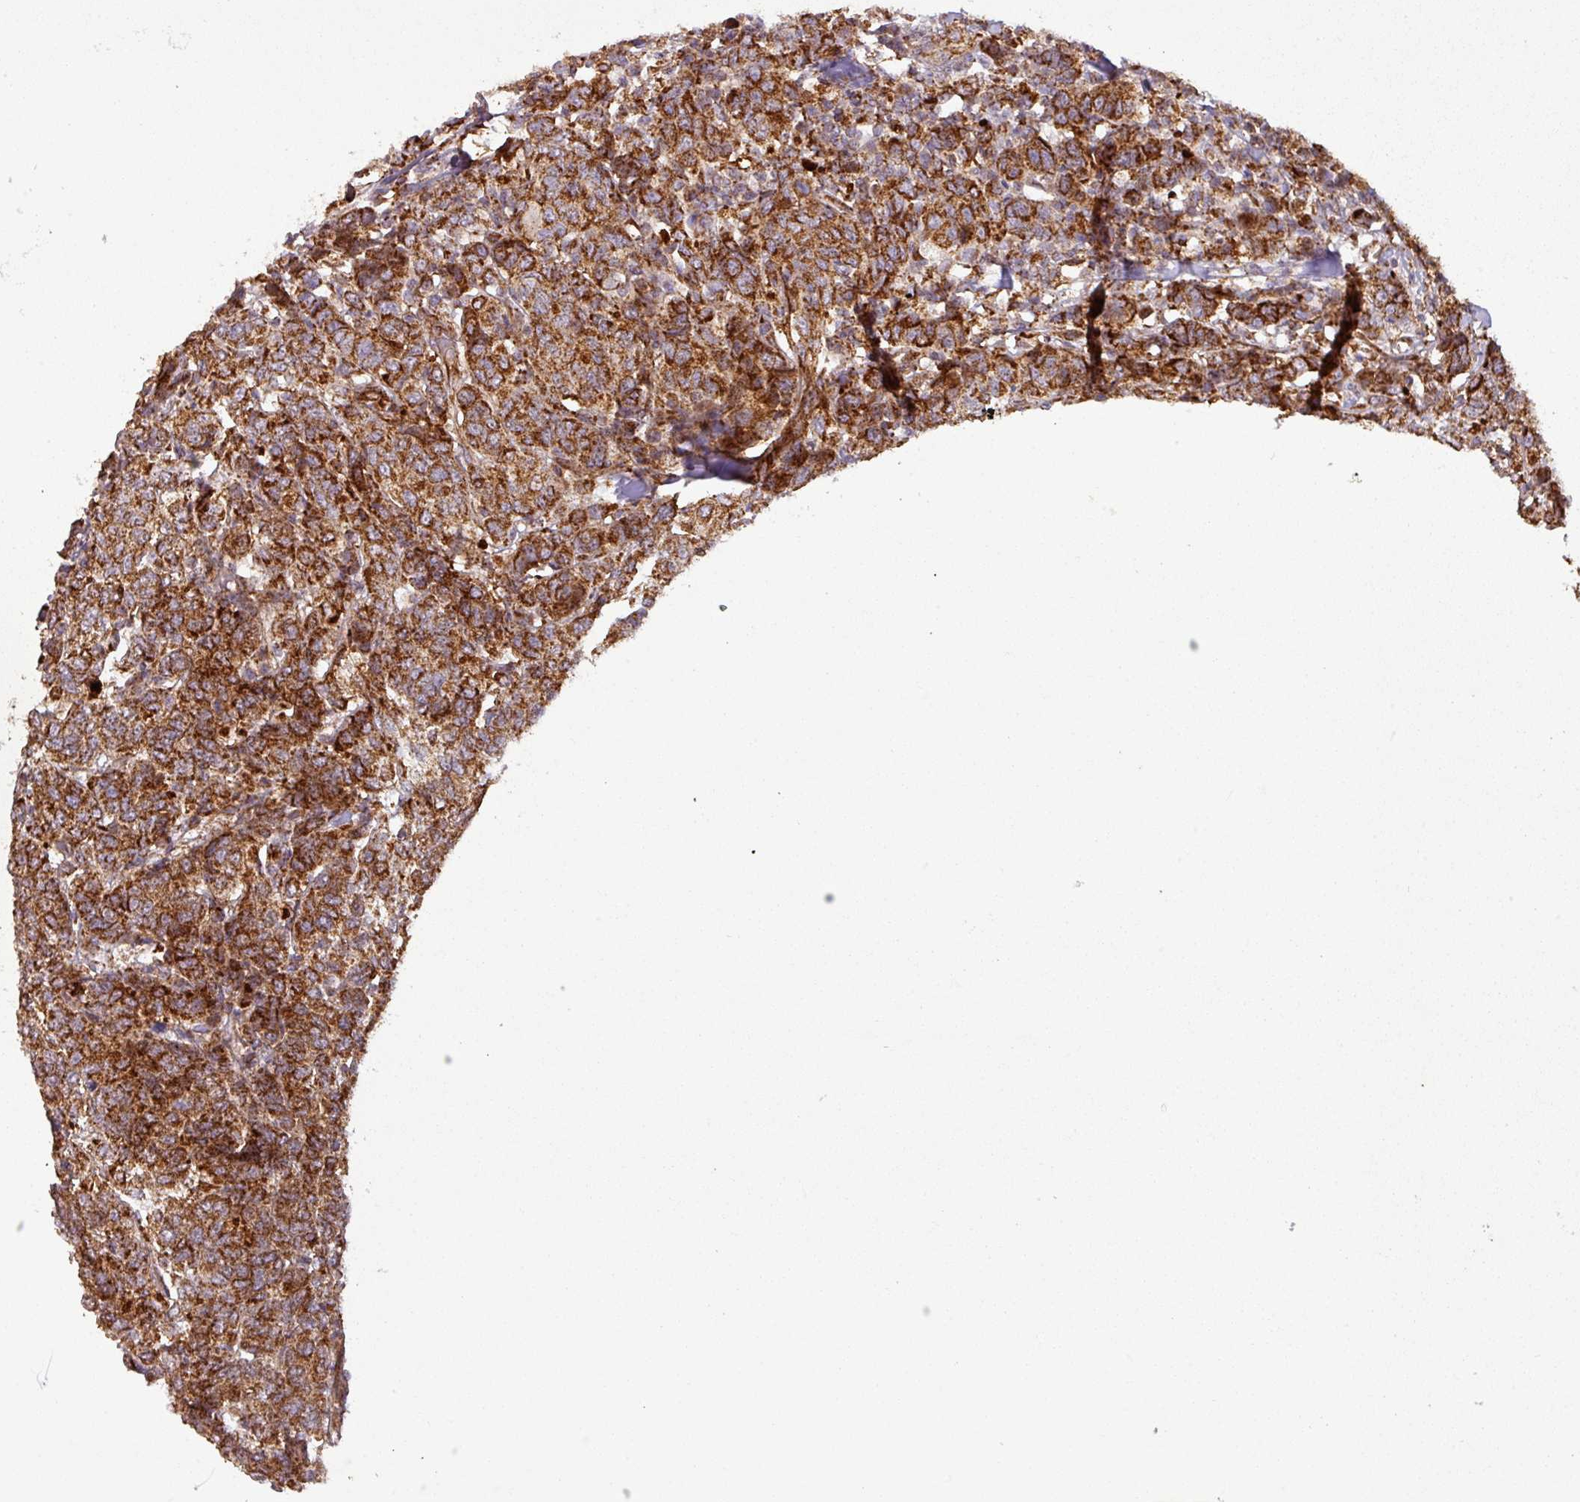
{"staining": {"intensity": "strong", "quantity": ">75%", "location": "cytoplasmic/membranous"}, "tissue": "breast cancer", "cell_type": "Tumor cells", "image_type": "cancer", "snomed": [{"axis": "morphology", "description": "Duct carcinoma"}, {"axis": "topography", "description": "Breast"}], "caption": "This is an image of immunohistochemistry (IHC) staining of infiltrating ductal carcinoma (breast), which shows strong positivity in the cytoplasmic/membranous of tumor cells.", "gene": "GPD2", "patient": {"sex": "female", "age": 55}}